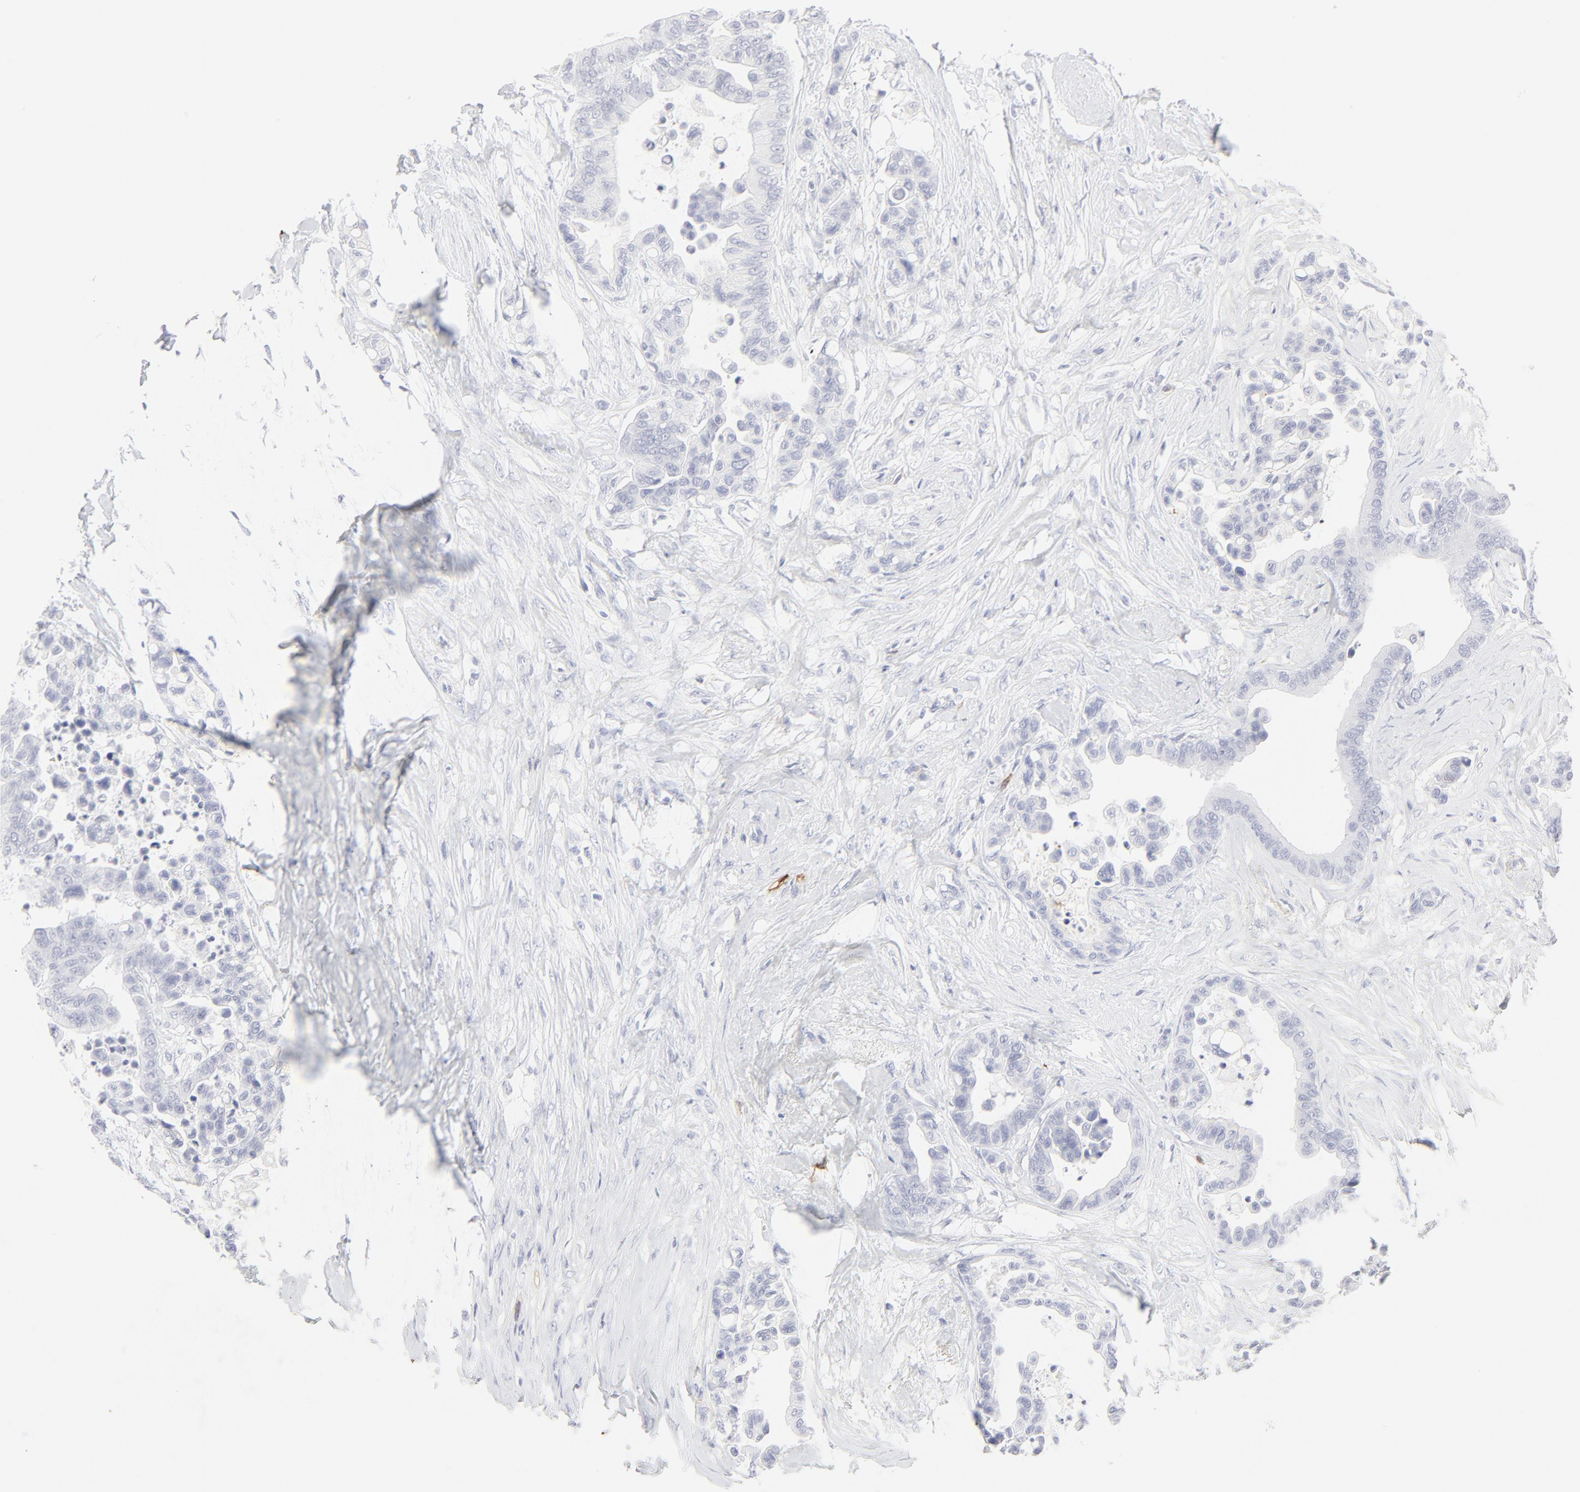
{"staining": {"intensity": "negative", "quantity": "none", "location": "none"}, "tissue": "colorectal cancer", "cell_type": "Tumor cells", "image_type": "cancer", "snomed": [{"axis": "morphology", "description": "Adenocarcinoma, NOS"}, {"axis": "topography", "description": "Colon"}], "caption": "Immunohistochemistry (IHC) image of human colorectal cancer stained for a protein (brown), which reveals no expression in tumor cells.", "gene": "CCR7", "patient": {"sex": "male", "age": 82}}